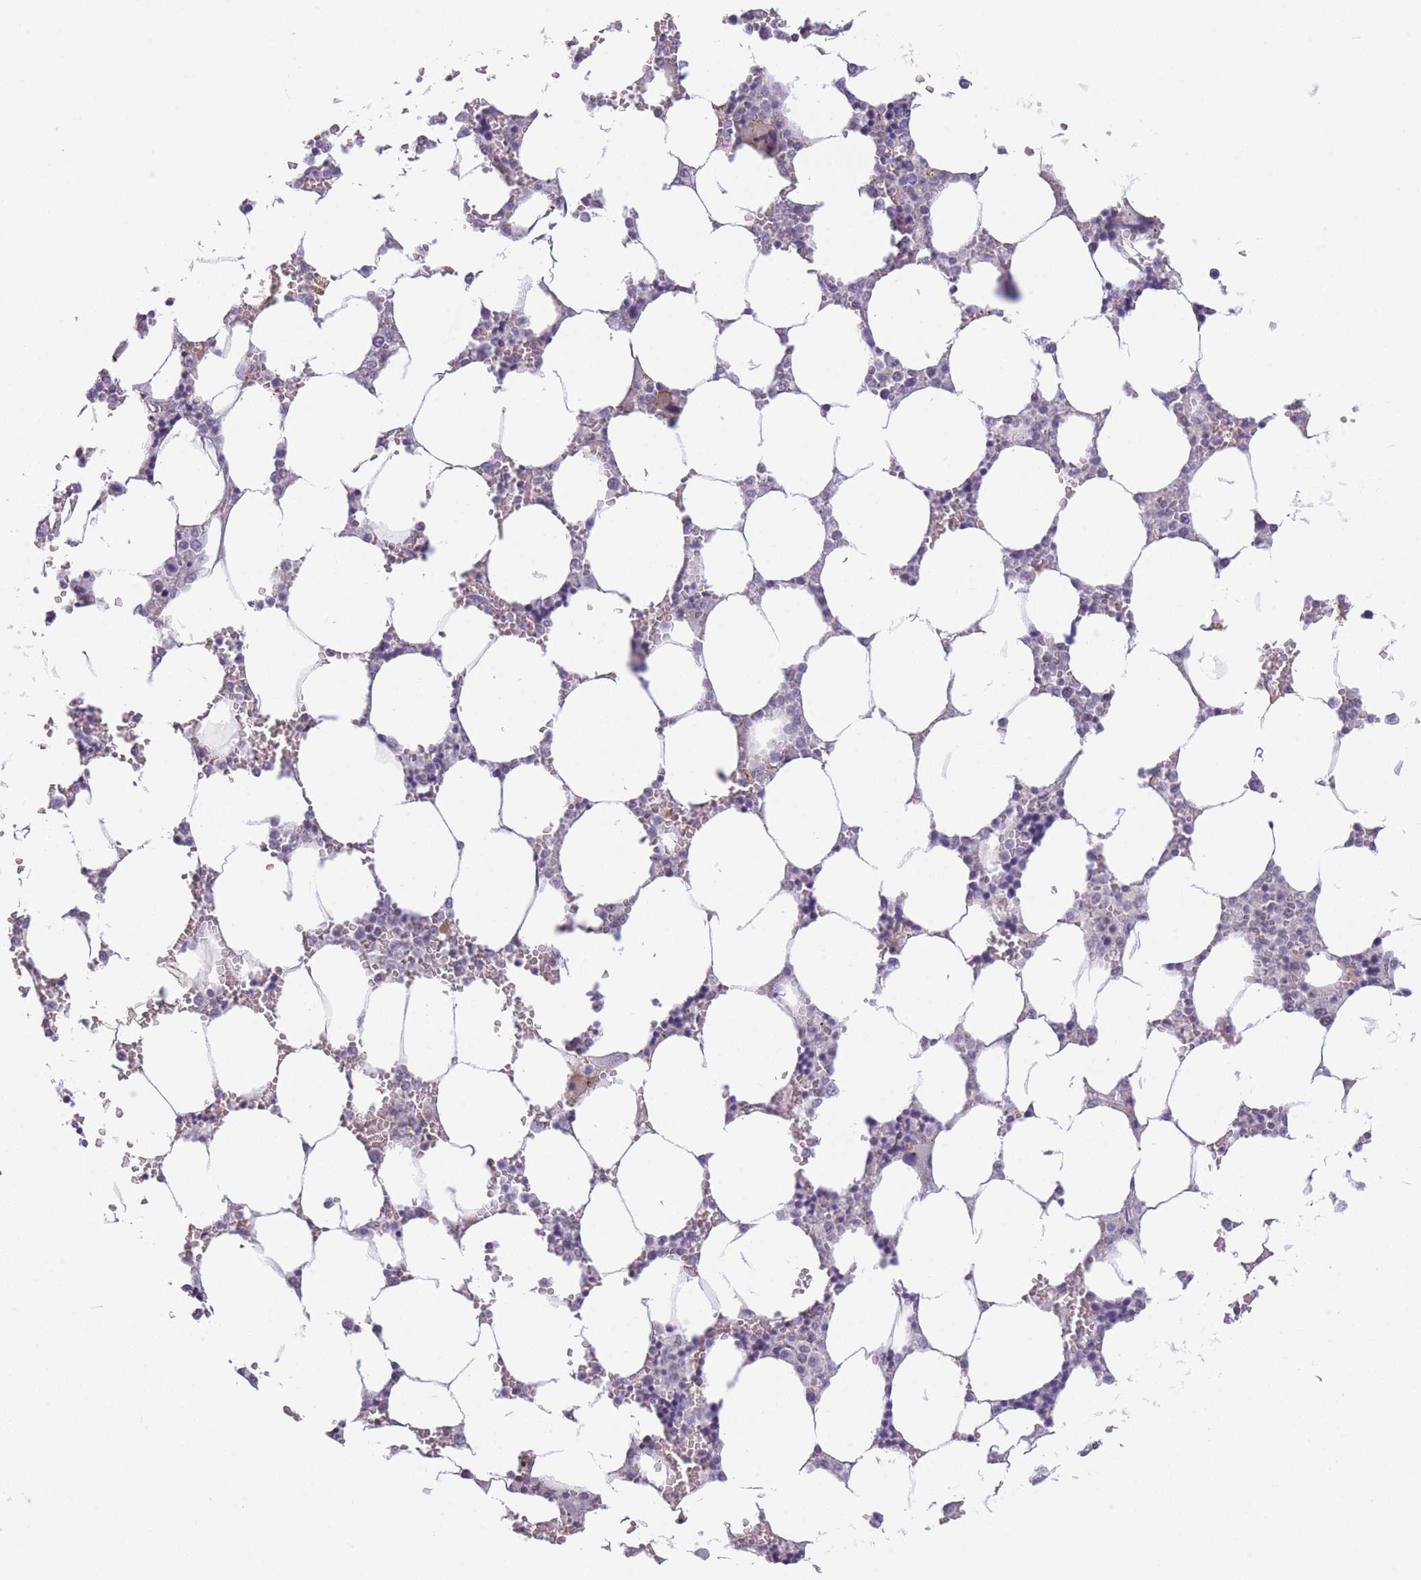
{"staining": {"intensity": "negative", "quantity": "none", "location": "none"}, "tissue": "bone marrow", "cell_type": "Hematopoietic cells", "image_type": "normal", "snomed": [{"axis": "morphology", "description": "Normal tissue, NOS"}, {"axis": "topography", "description": "Bone marrow"}], "caption": "Immunohistochemistry of benign human bone marrow reveals no positivity in hematopoietic cells.", "gene": "SIN3B", "patient": {"sex": "male", "age": 64}}